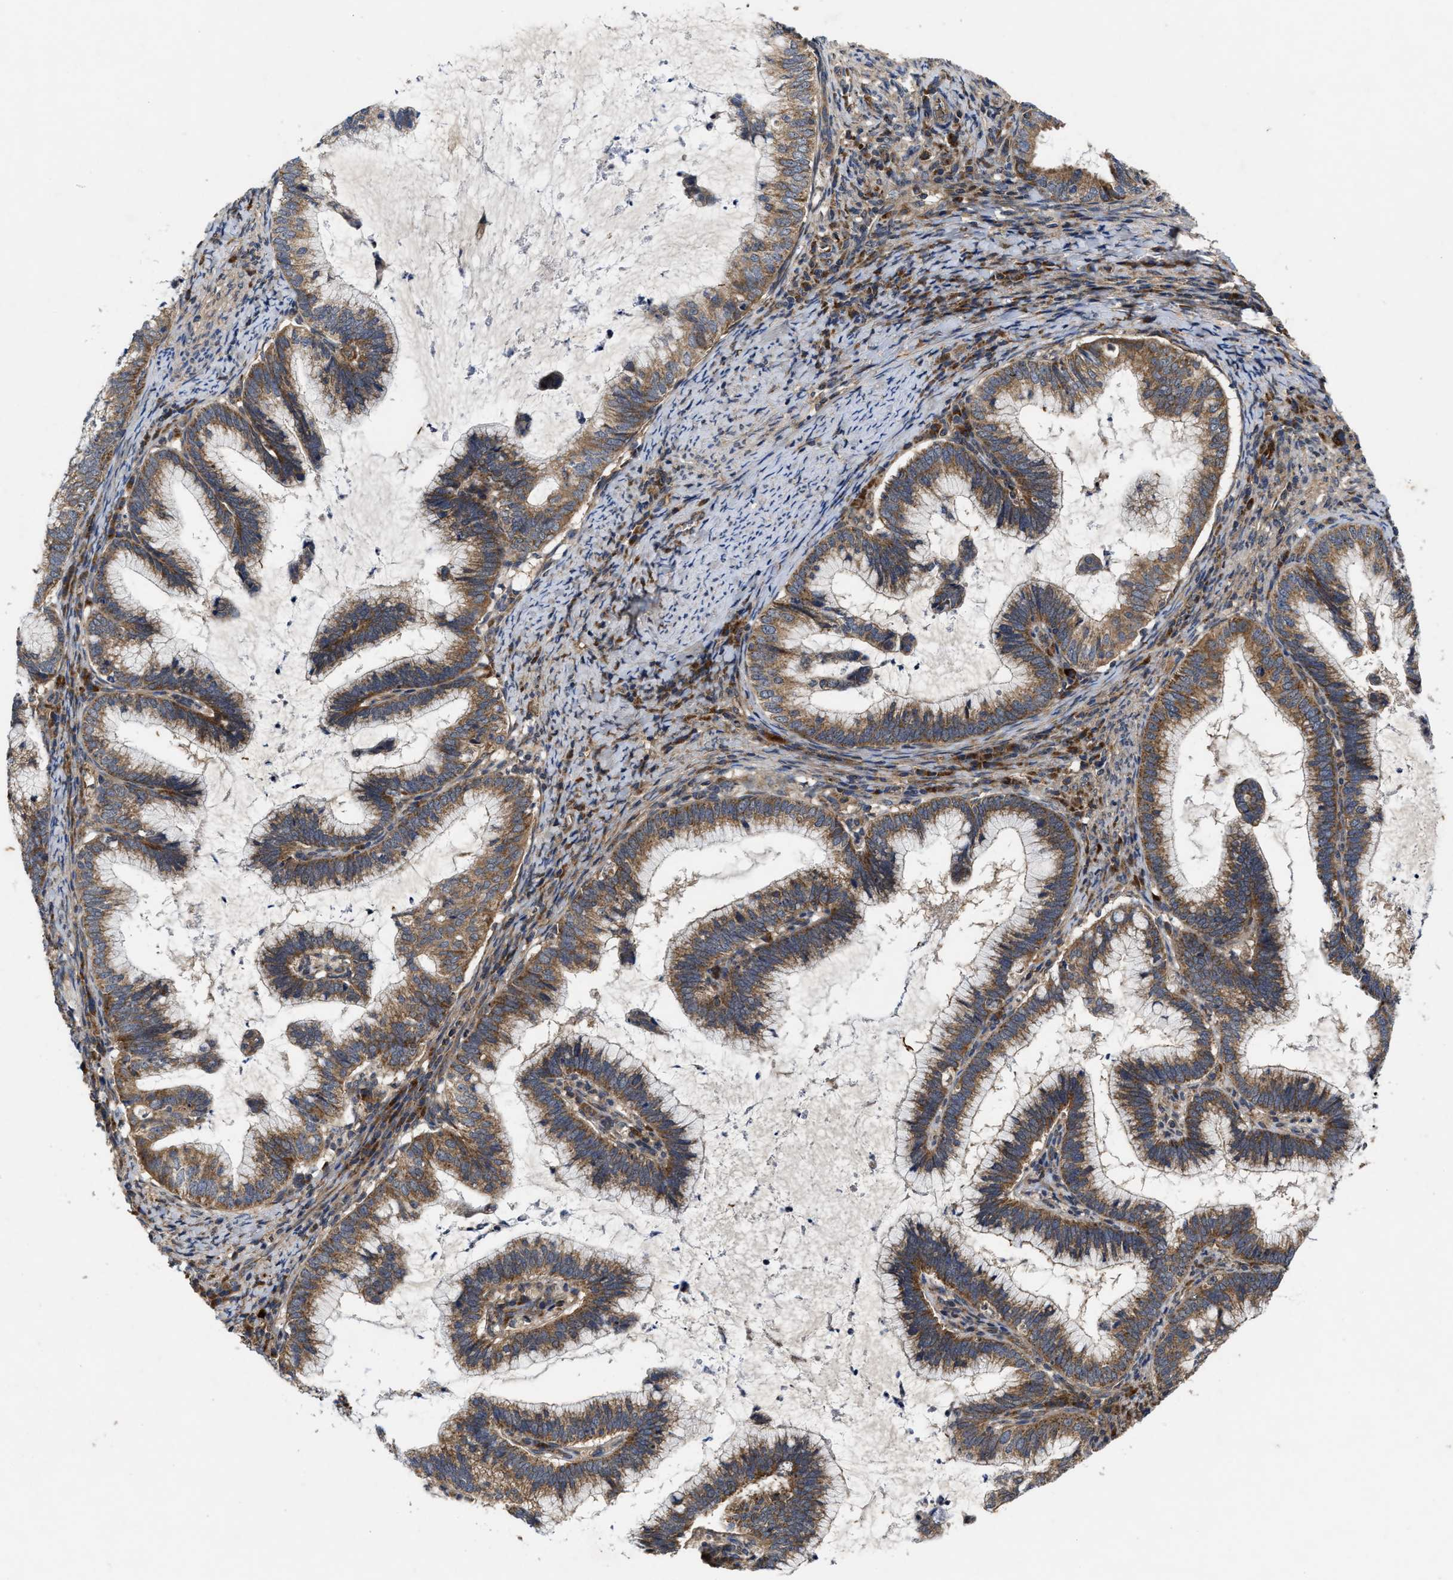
{"staining": {"intensity": "moderate", "quantity": ">75%", "location": "cytoplasmic/membranous"}, "tissue": "cervical cancer", "cell_type": "Tumor cells", "image_type": "cancer", "snomed": [{"axis": "morphology", "description": "Adenocarcinoma, NOS"}, {"axis": "topography", "description": "Cervix"}], "caption": "A histopathology image of human cervical adenocarcinoma stained for a protein shows moderate cytoplasmic/membranous brown staining in tumor cells.", "gene": "EFNA4", "patient": {"sex": "female", "age": 36}}